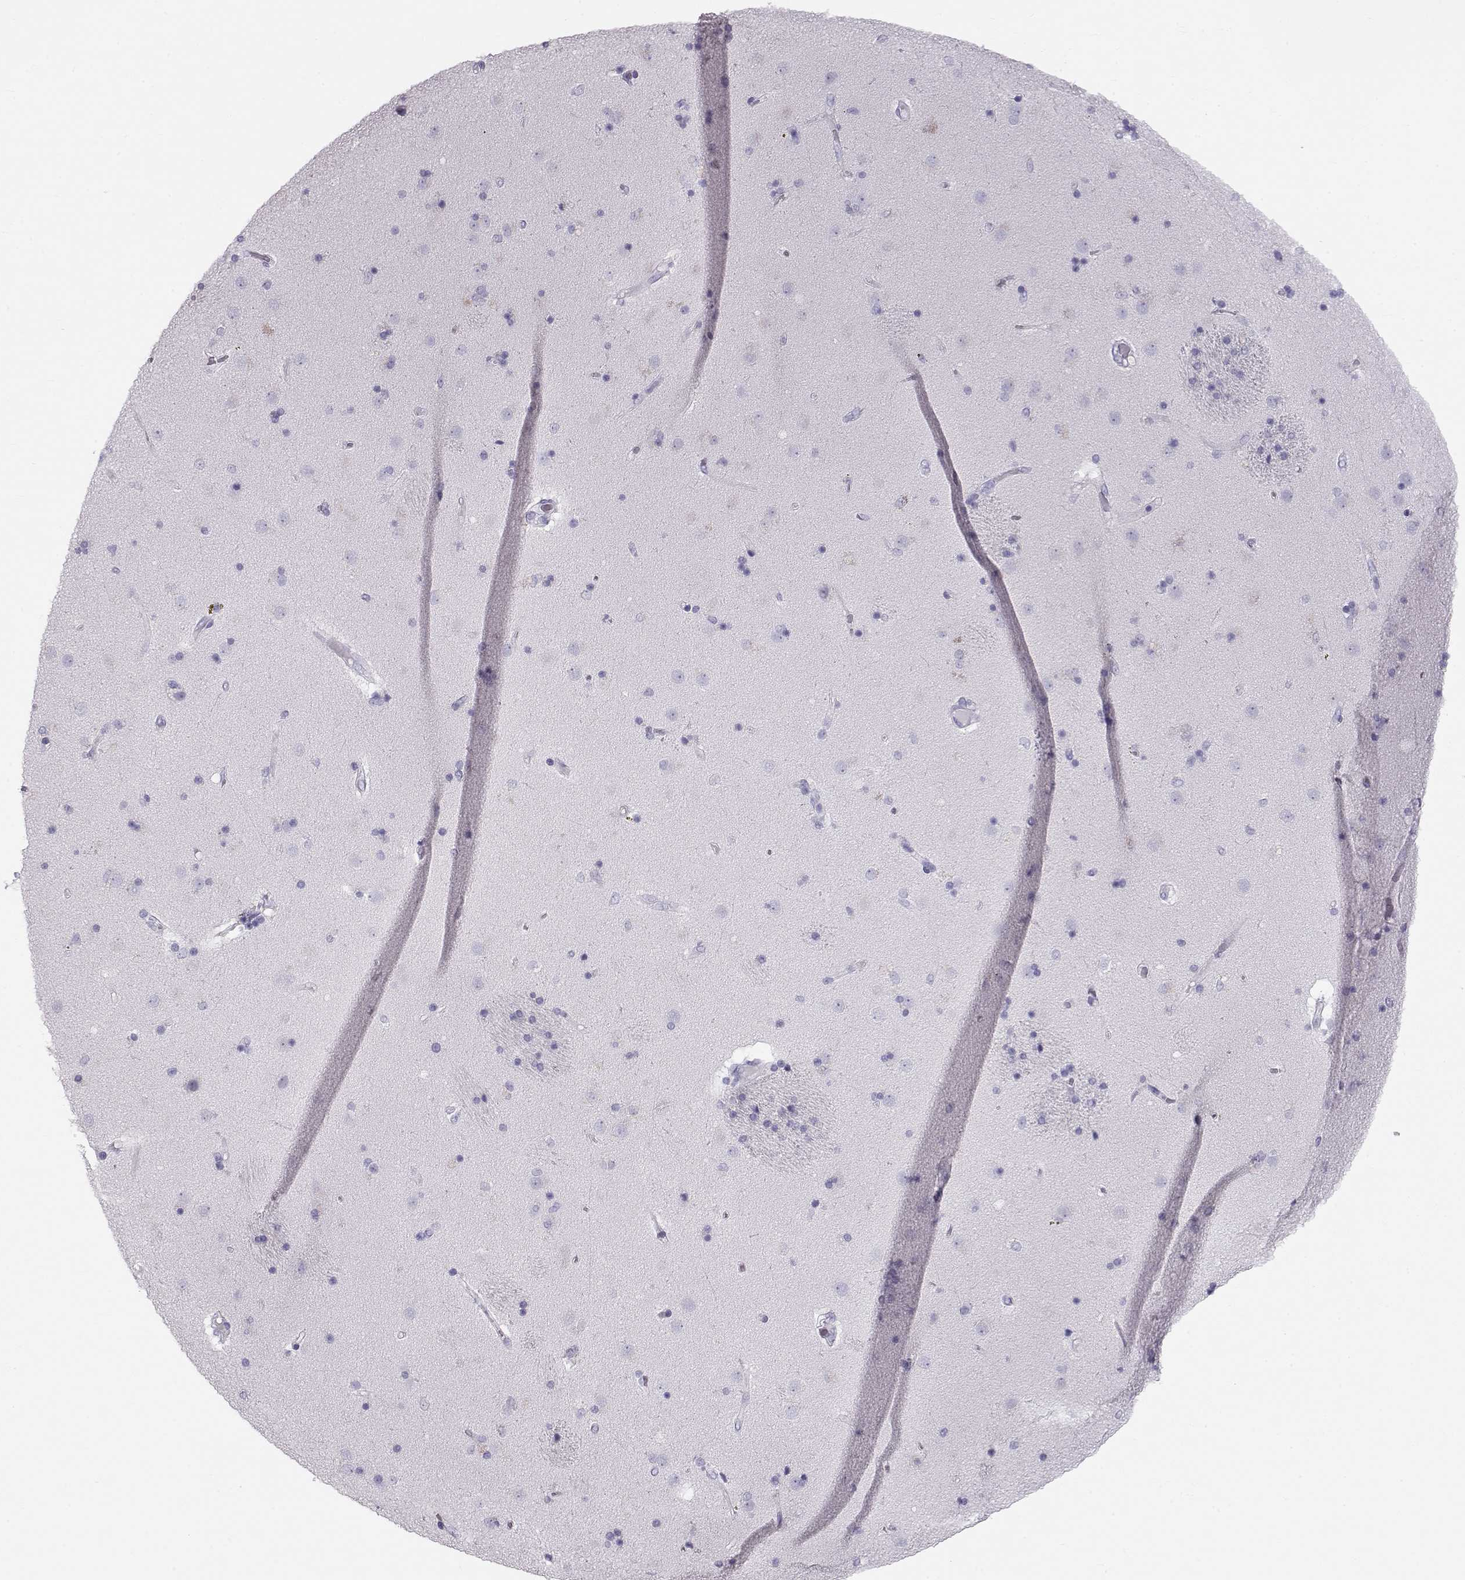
{"staining": {"intensity": "negative", "quantity": "none", "location": "none"}, "tissue": "caudate", "cell_type": "Glial cells", "image_type": "normal", "snomed": [{"axis": "morphology", "description": "Normal tissue, NOS"}, {"axis": "topography", "description": "Lateral ventricle wall"}], "caption": "Immunohistochemical staining of benign caudate exhibits no significant expression in glial cells.", "gene": "RD3", "patient": {"sex": "male", "age": 54}}